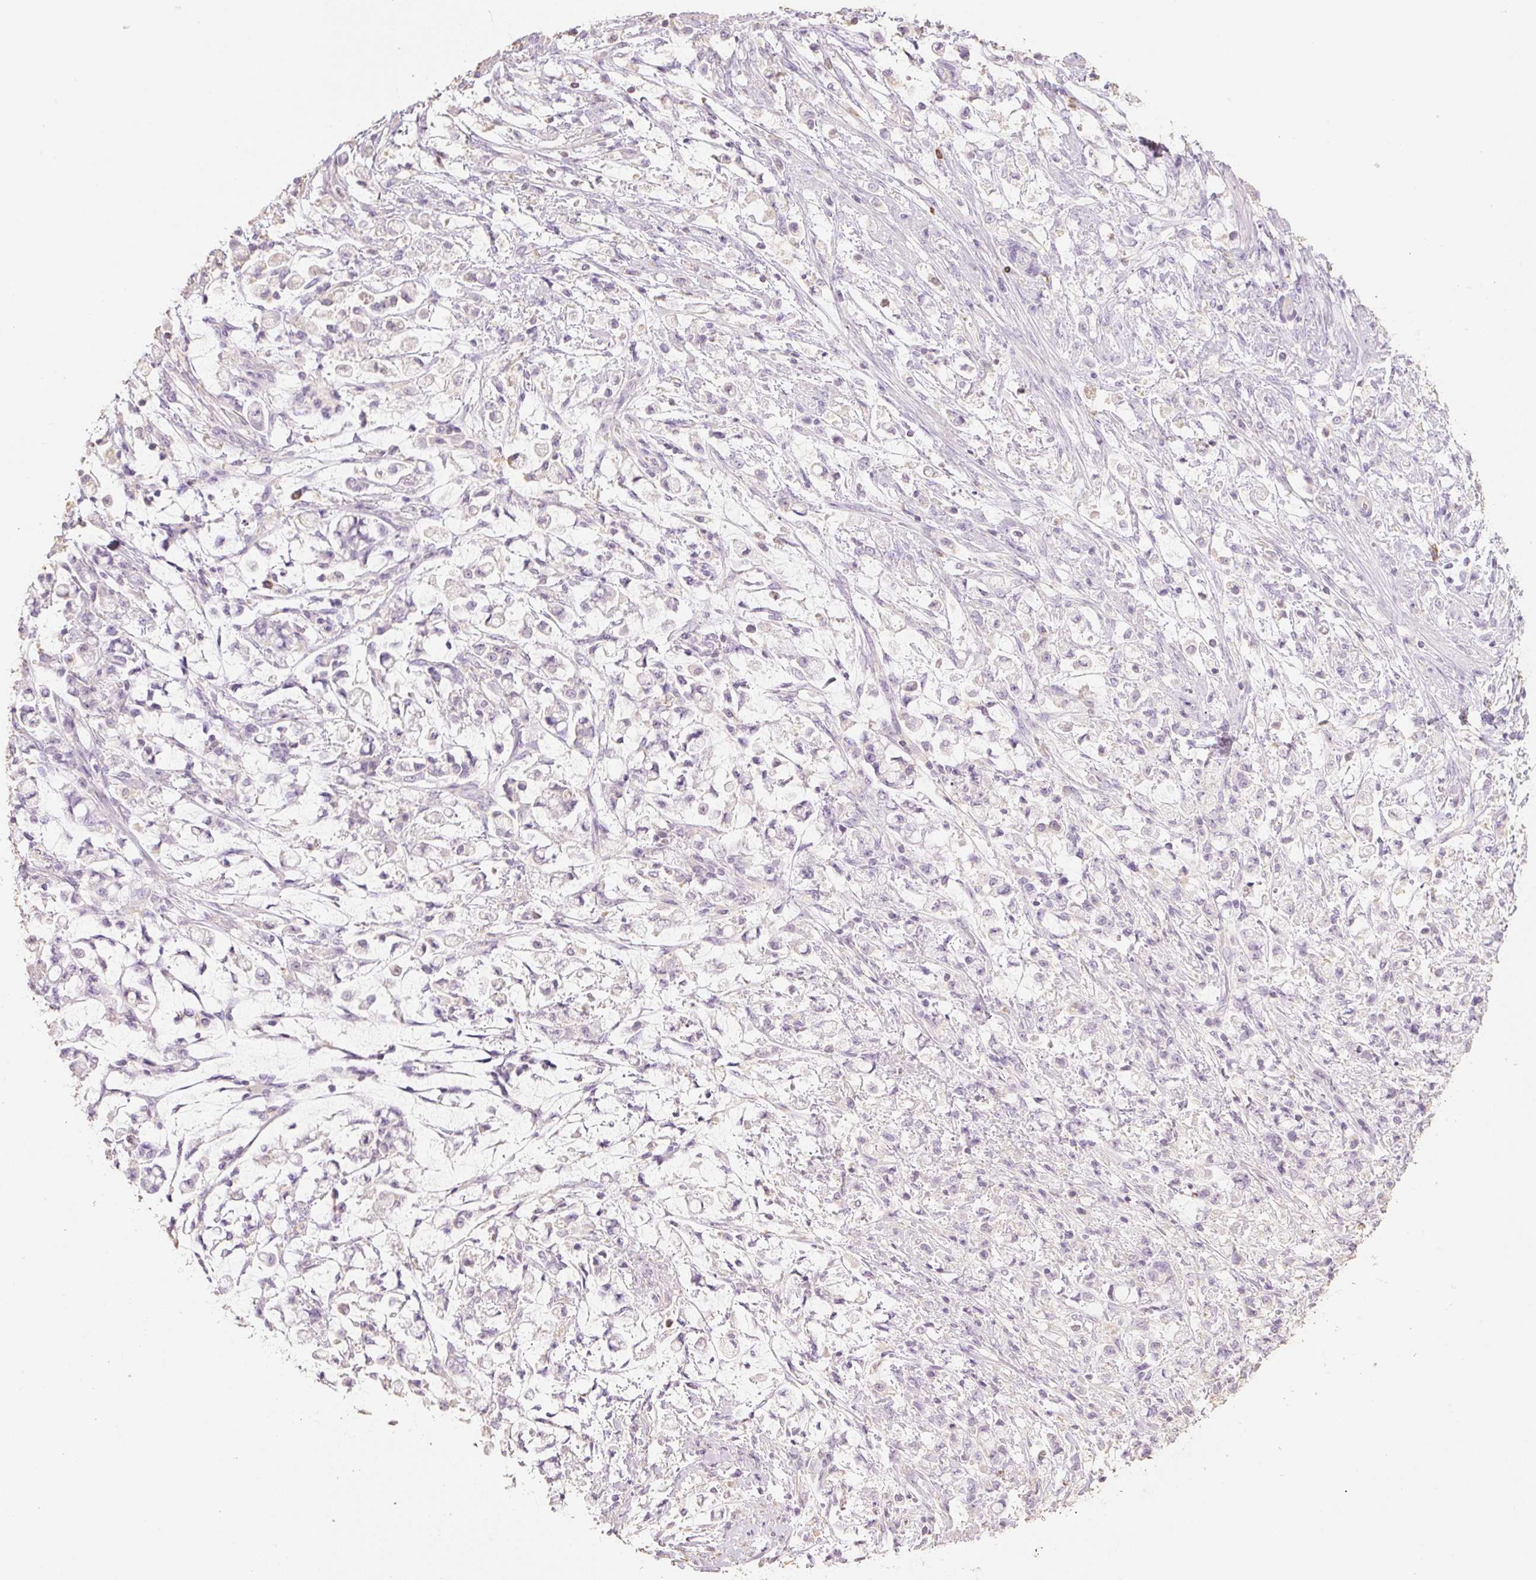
{"staining": {"intensity": "negative", "quantity": "none", "location": "none"}, "tissue": "stomach cancer", "cell_type": "Tumor cells", "image_type": "cancer", "snomed": [{"axis": "morphology", "description": "Adenocarcinoma, NOS"}, {"axis": "topography", "description": "Stomach"}], "caption": "Human stomach cancer (adenocarcinoma) stained for a protein using IHC displays no positivity in tumor cells.", "gene": "MBOAT7", "patient": {"sex": "female", "age": 60}}